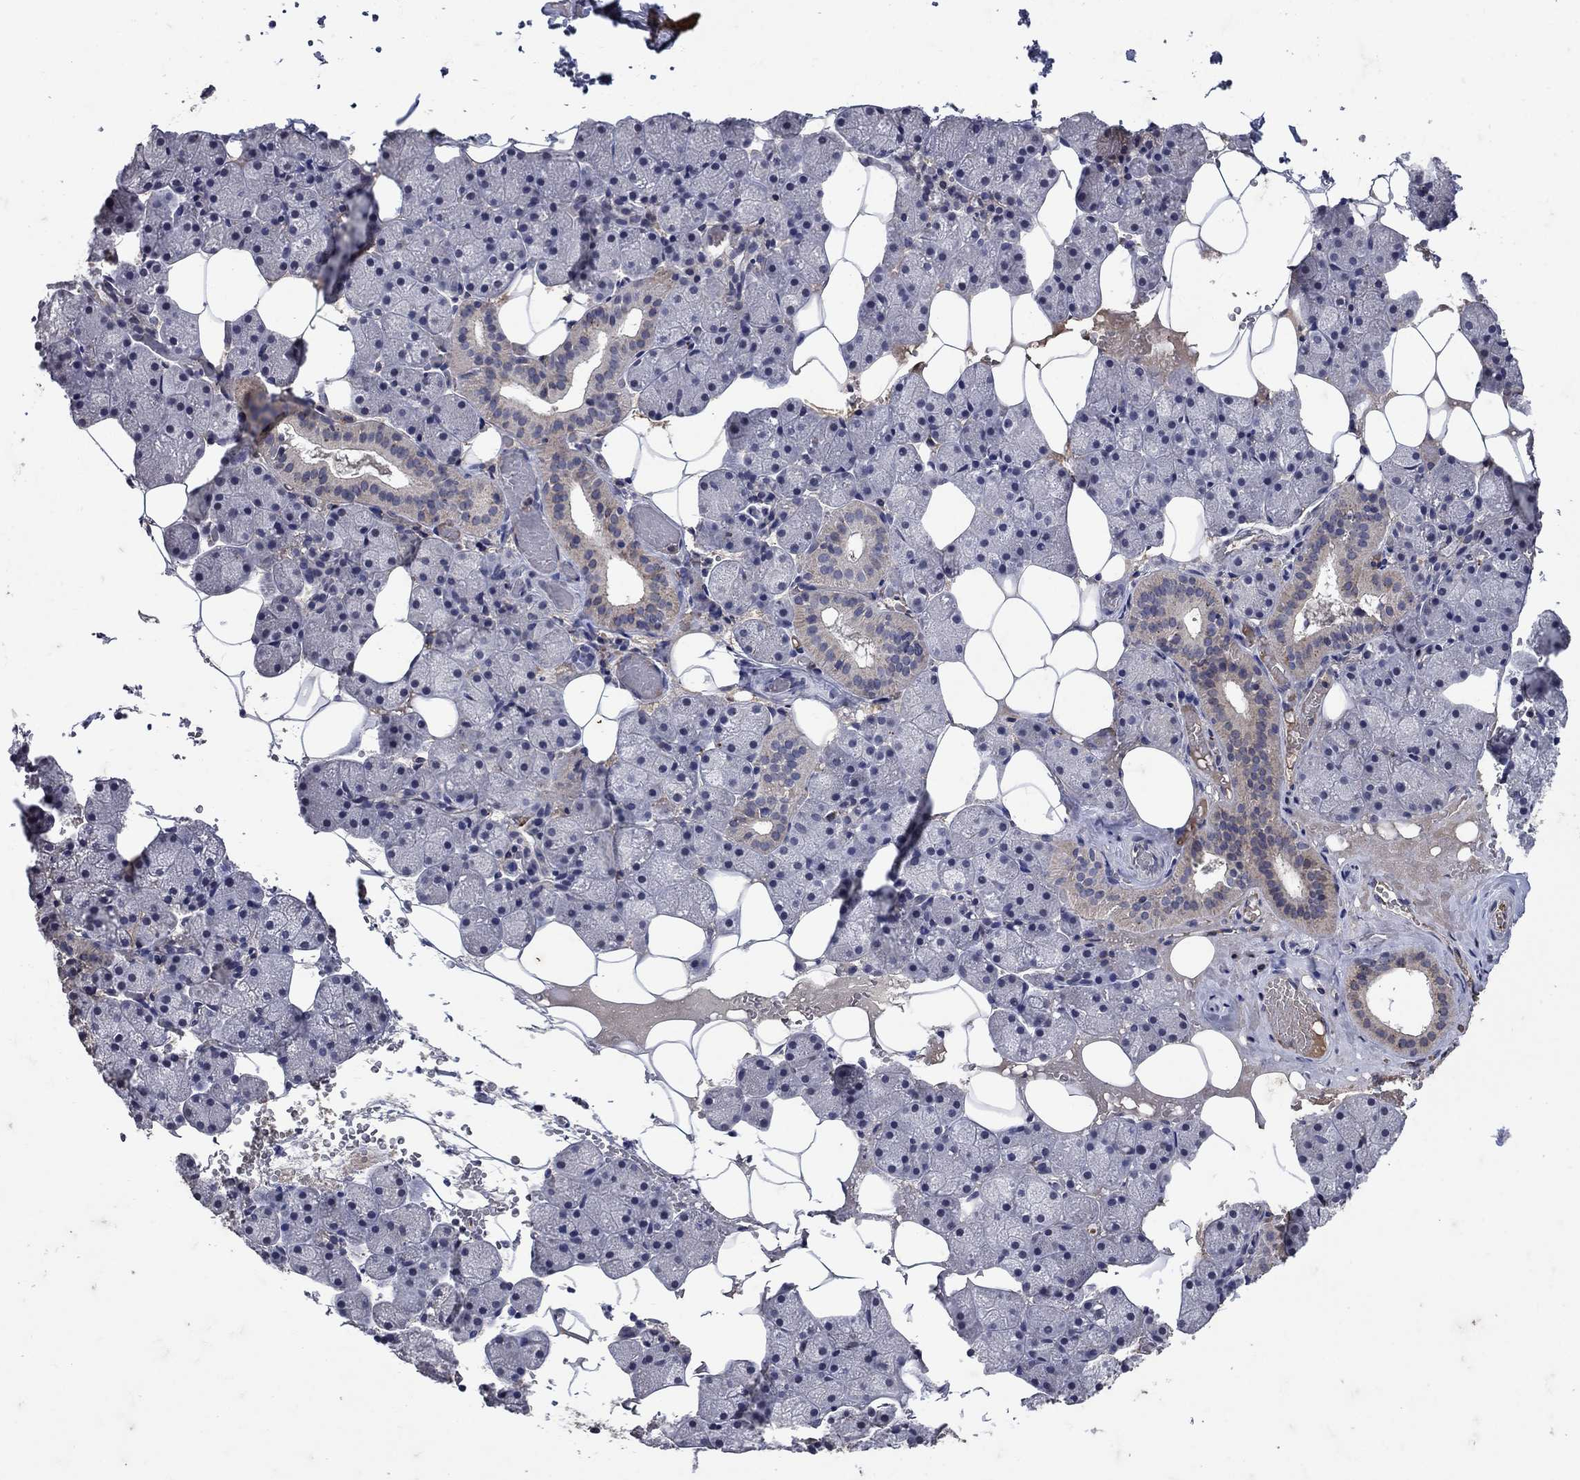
{"staining": {"intensity": "moderate", "quantity": "<25%", "location": "cytoplasmic/membranous"}, "tissue": "salivary gland", "cell_type": "Glandular cells", "image_type": "normal", "snomed": [{"axis": "morphology", "description": "Normal tissue, NOS"}, {"axis": "topography", "description": "Salivary gland"}], "caption": "IHC staining of benign salivary gland, which shows low levels of moderate cytoplasmic/membranous positivity in approximately <25% of glandular cells indicating moderate cytoplasmic/membranous protein positivity. The staining was performed using DAB (brown) for protein detection and nuclei were counterstained in hematoxylin (blue).", "gene": "NPC2", "patient": {"sex": "male", "age": 38}}